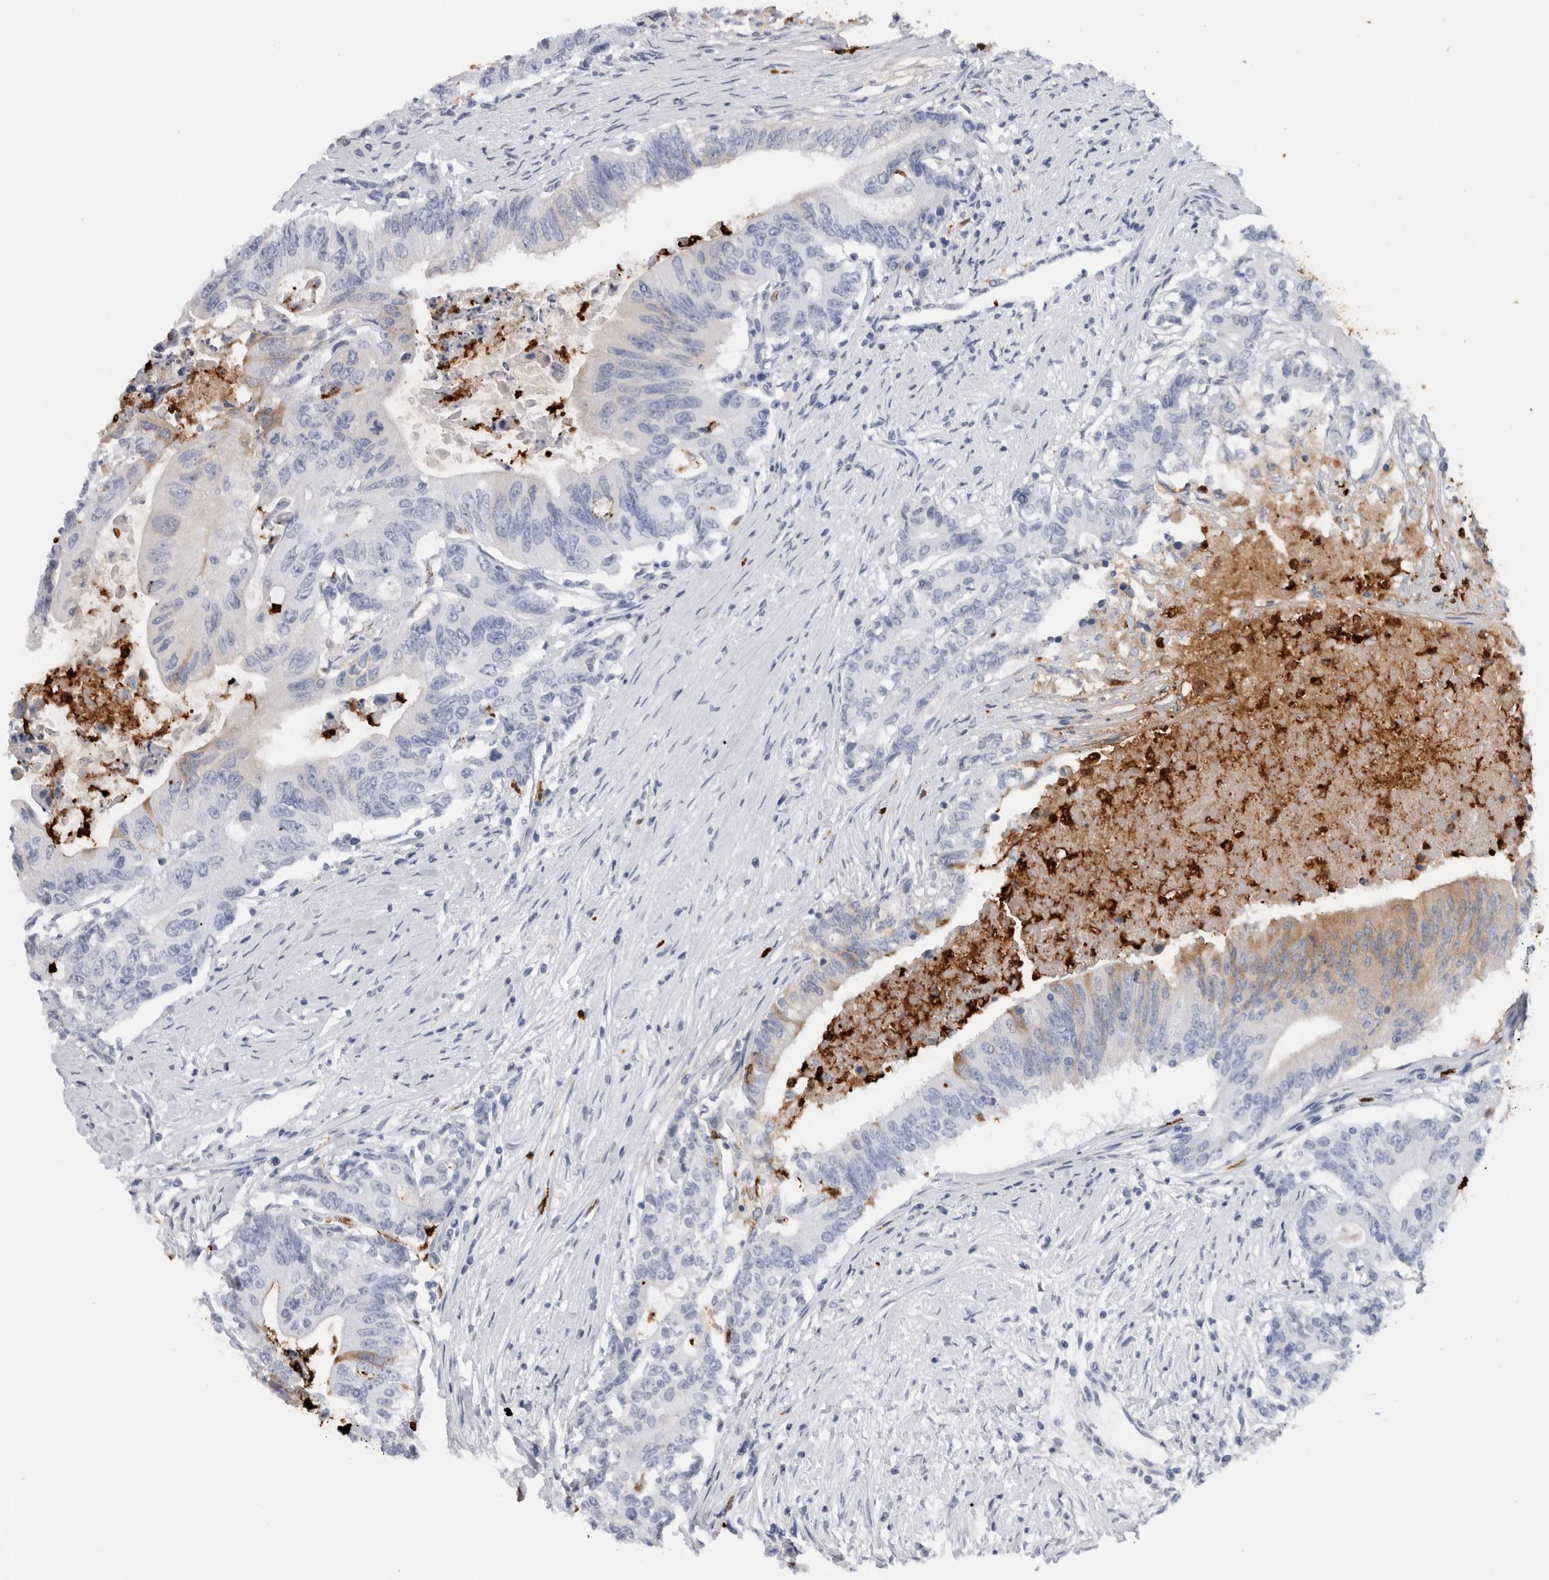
{"staining": {"intensity": "weak", "quantity": "25%-75%", "location": "cytoplasmic/membranous"}, "tissue": "colorectal cancer", "cell_type": "Tumor cells", "image_type": "cancer", "snomed": [{"axis": "morphology", "description": "Adenocarcinoma, NOS"}, {"axis": "topography", "description": "Colon"}], "caption": "Approximately 25%-75% of tumor cells in human colorectal cancer show weak cytoplasmic/membranous protein positivity as visualized by brown immunohistochemical staining.", "gene": "S100A8", "patient": {"sex": "female", "age": 77}}